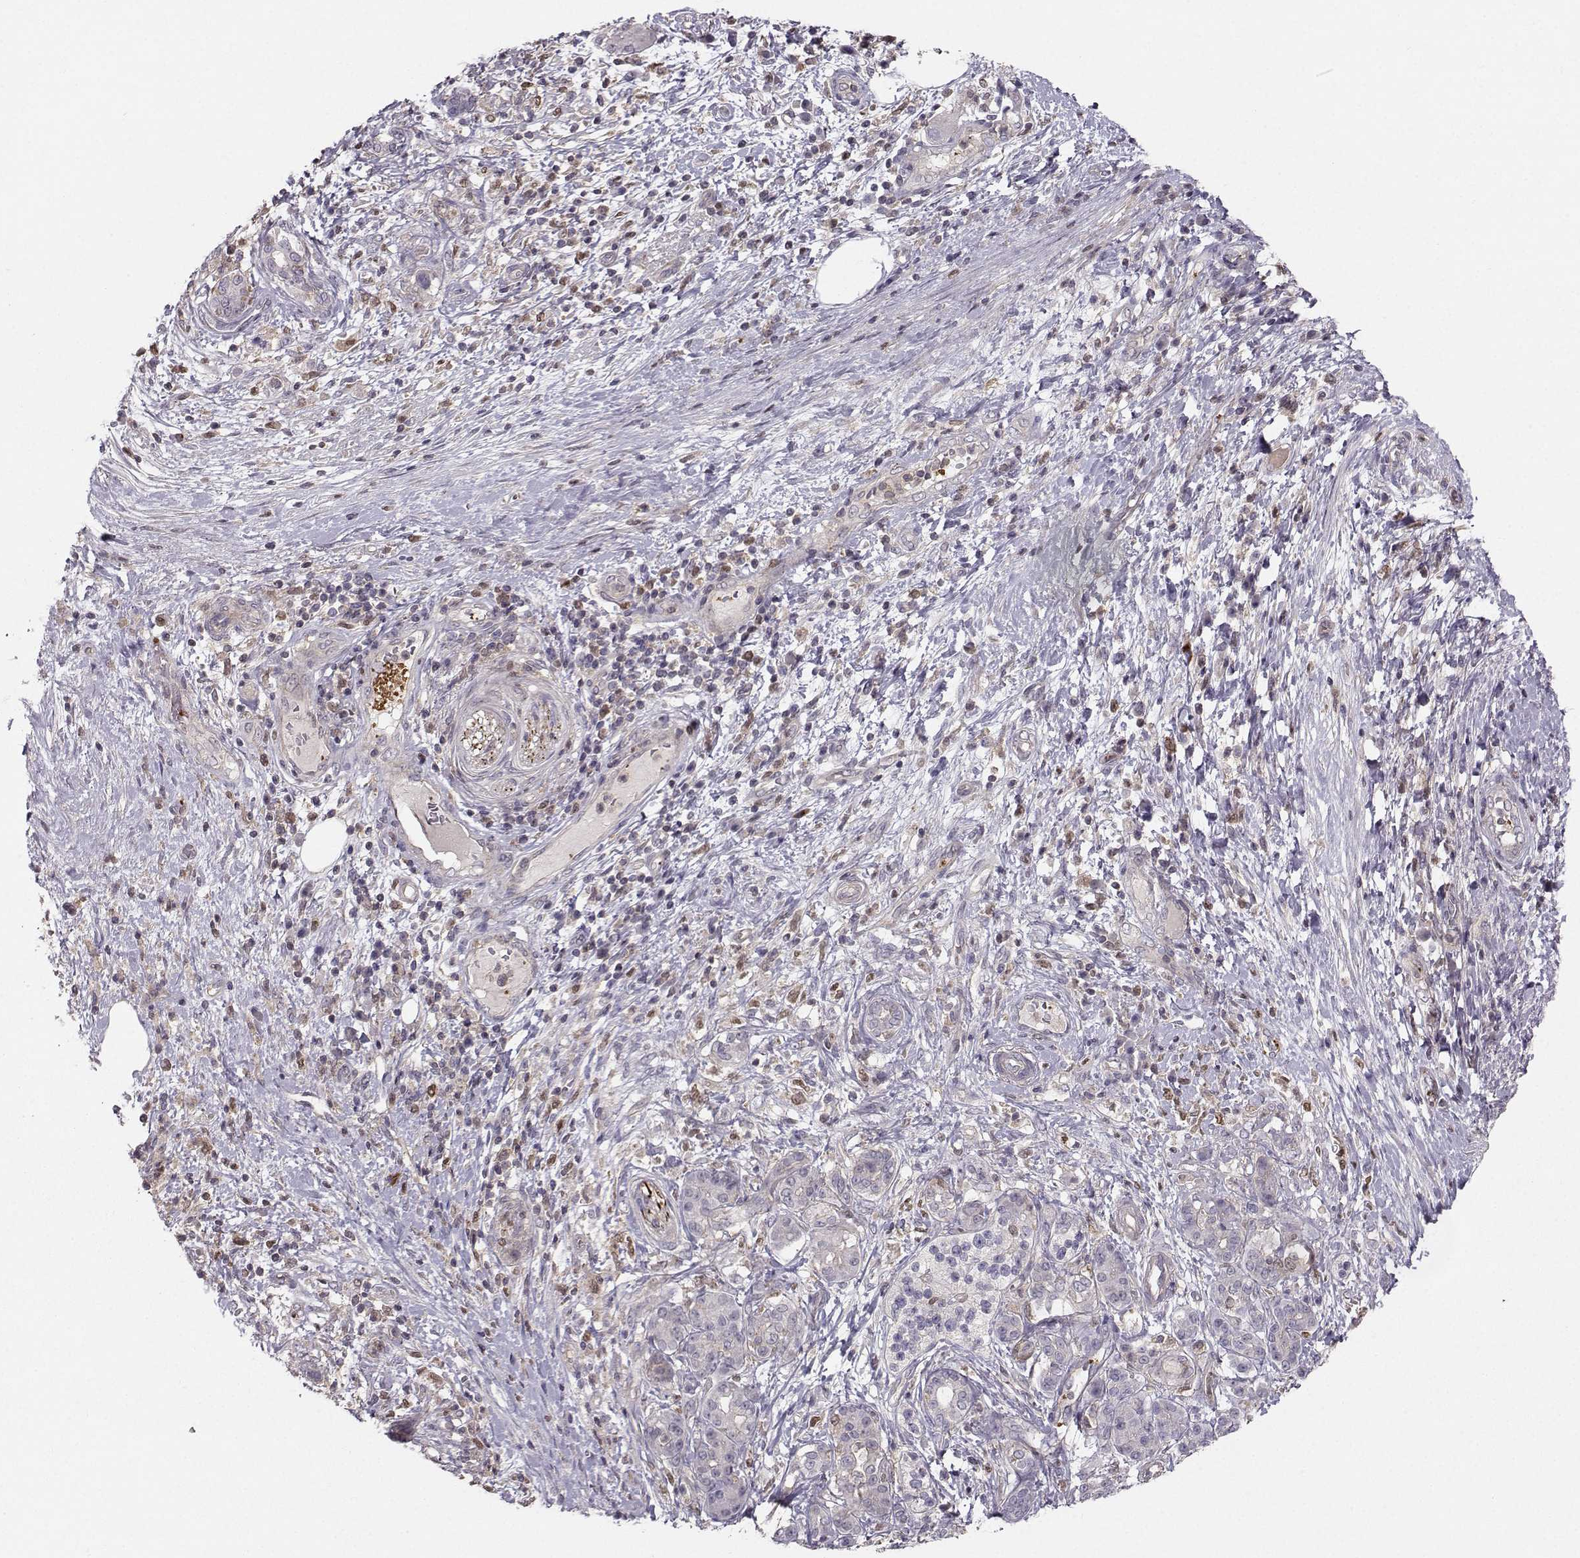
{"staining": {"intensity": "negative", "quantity": "none", "location": "none"}, "tissue": "pancreatic cancer", "cell_type": "Tumor cells", "image_type": "cancer", "snomed": [{"axis": "morphology", "description": "Adenocarcinoma, NOS"}, {"axis": "topography", "description": "Pancreas"}], "caption": "Protein analysis of pancreatic cancer displays no significant positivity in tumor cells. (Immunohistochemistry, brightfield microscopy, high magnification).", "gene": "ASB16", "patient": {"sex": "female", "age": 73}}